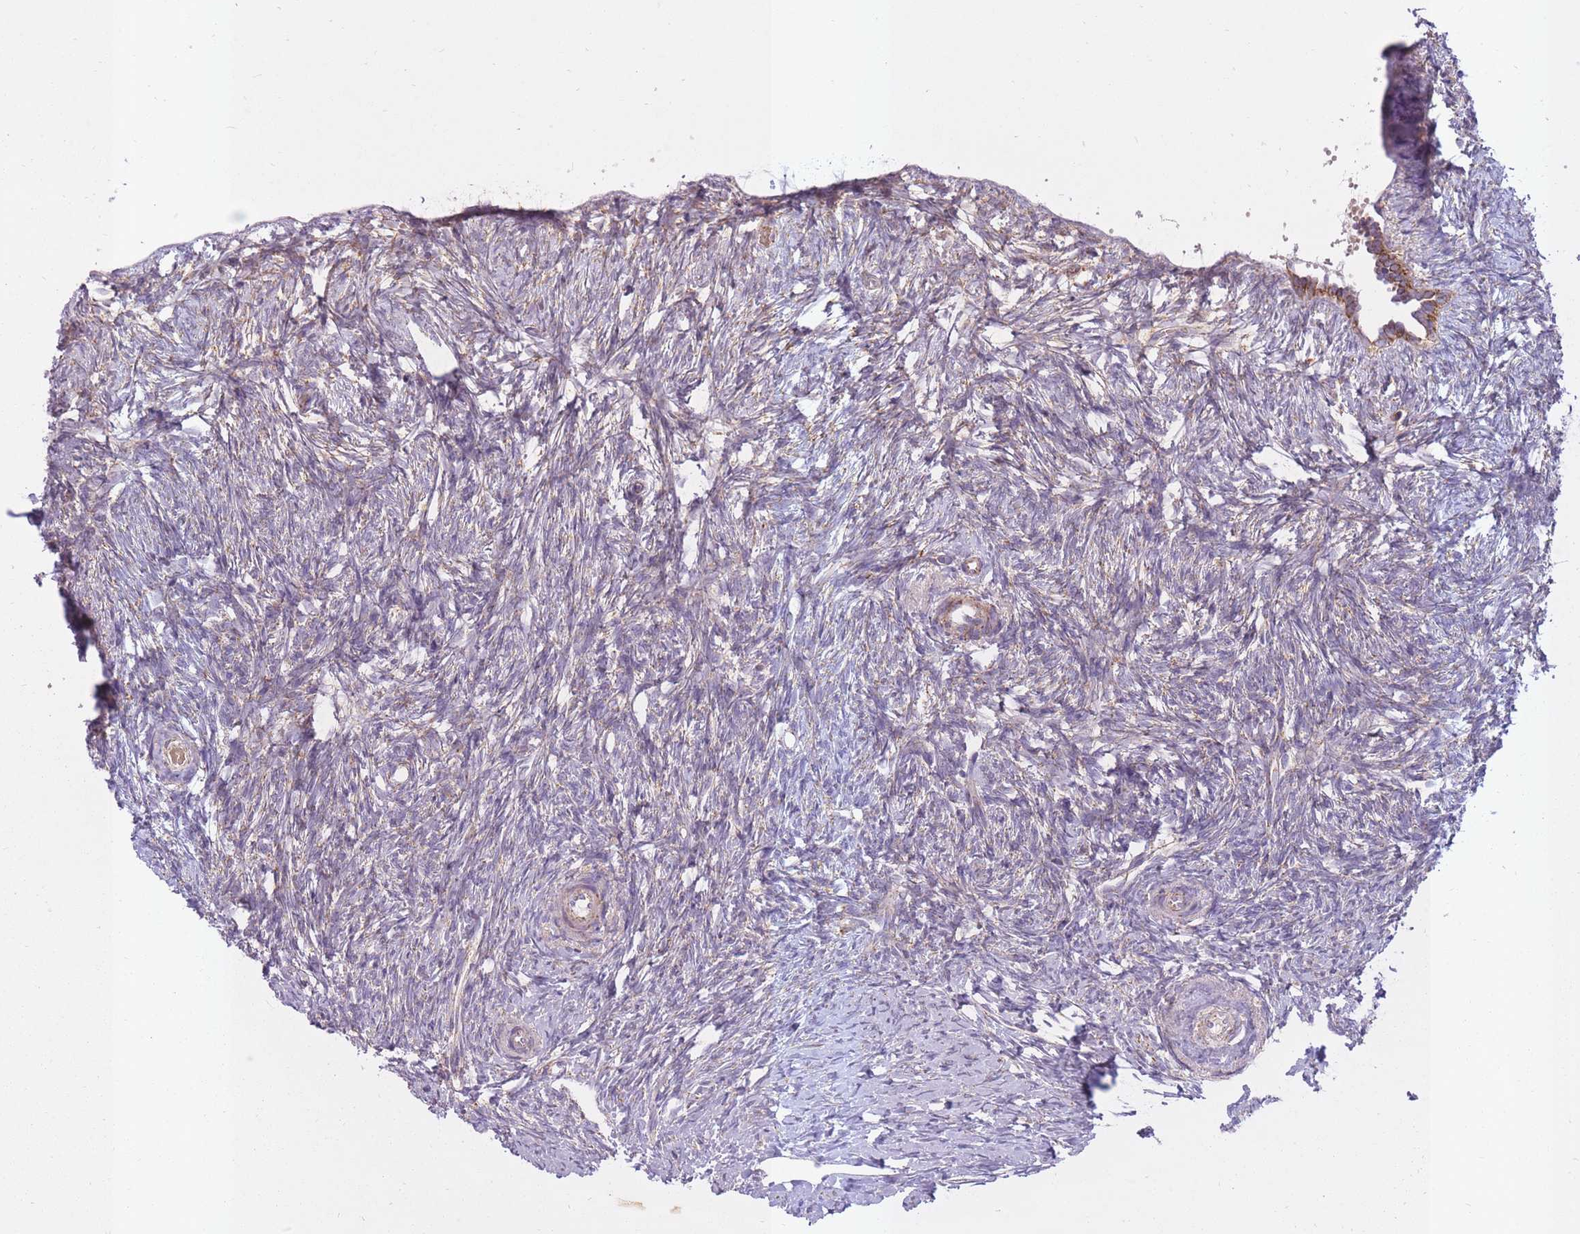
{"staining": {"intensity": "negative", "quantity": "none", "location": "none"}, "tissue": "ovary", "cell_type": "Ovarian stroma cells", "image_type": "normal", "snomed": [{"axis": "morphology", "description": "Normal tissue, NOS"}, {"axis": "topography", "description": "Ovary"}], "caption": "DAB immunohistochemical staining of normal ovary shows no significant staining in ovarian stroma cells.", "gene": "LIN7C", "patient": {"sex": "female", "age": 51}}